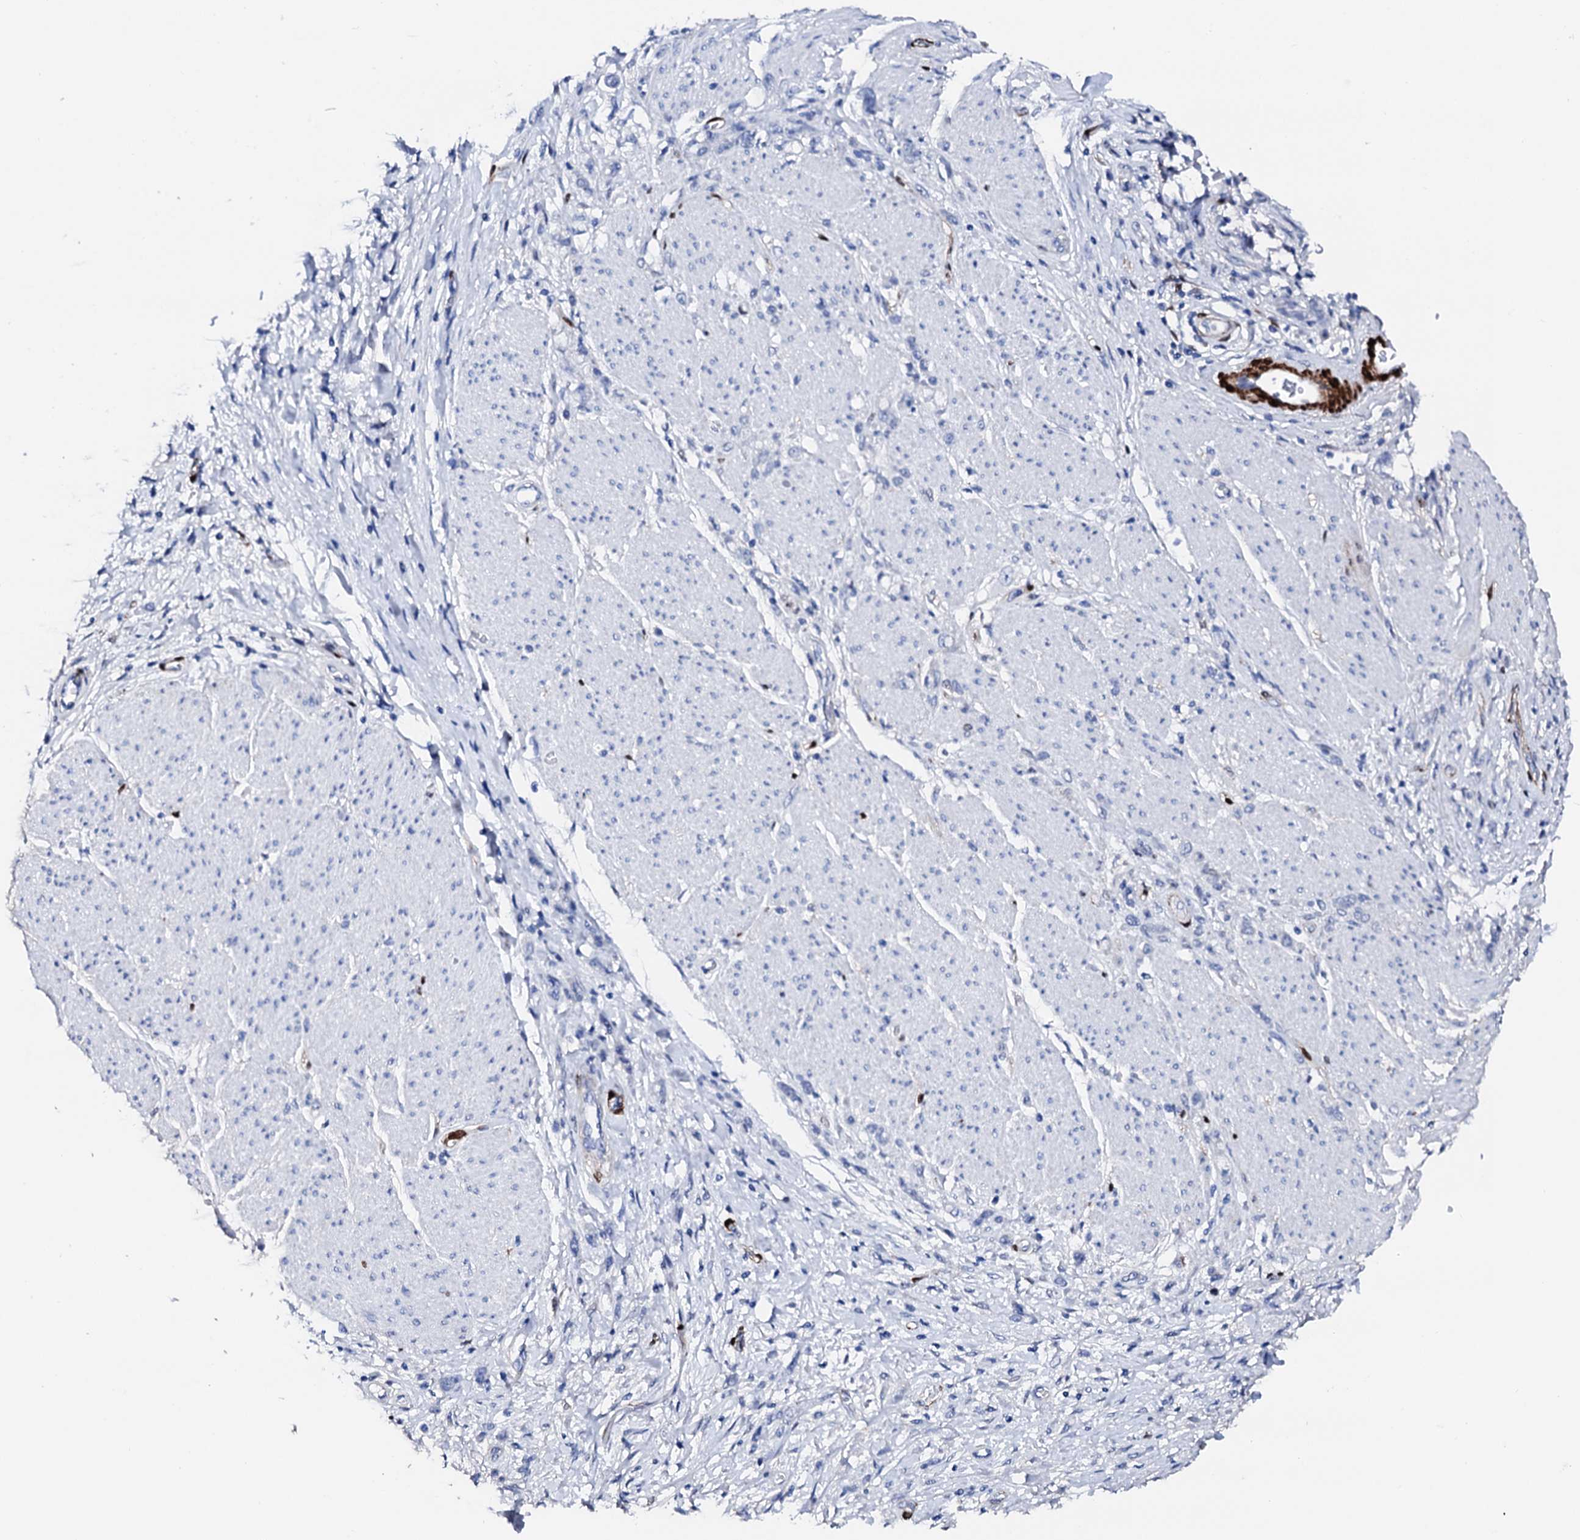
{"staining": {"intensity": "negative", "quantity": "none", "location": "none"}, "tissue": "stomach cancer", "cell_type": "Tumor cells", "image_type": "cancer", "snomed": [{"axis": "morphology", "description": "Adenocarcinoma, NOS"}, {"axis": "topography", "description": "Stomach"}], "caption": "Human stomach cancer stained for a protein using immunohistochemistry (IHC) exhibits no staining in tumor cells.", "gene": "NRIP2", "patient": {"sex": "female", "age": 60}}